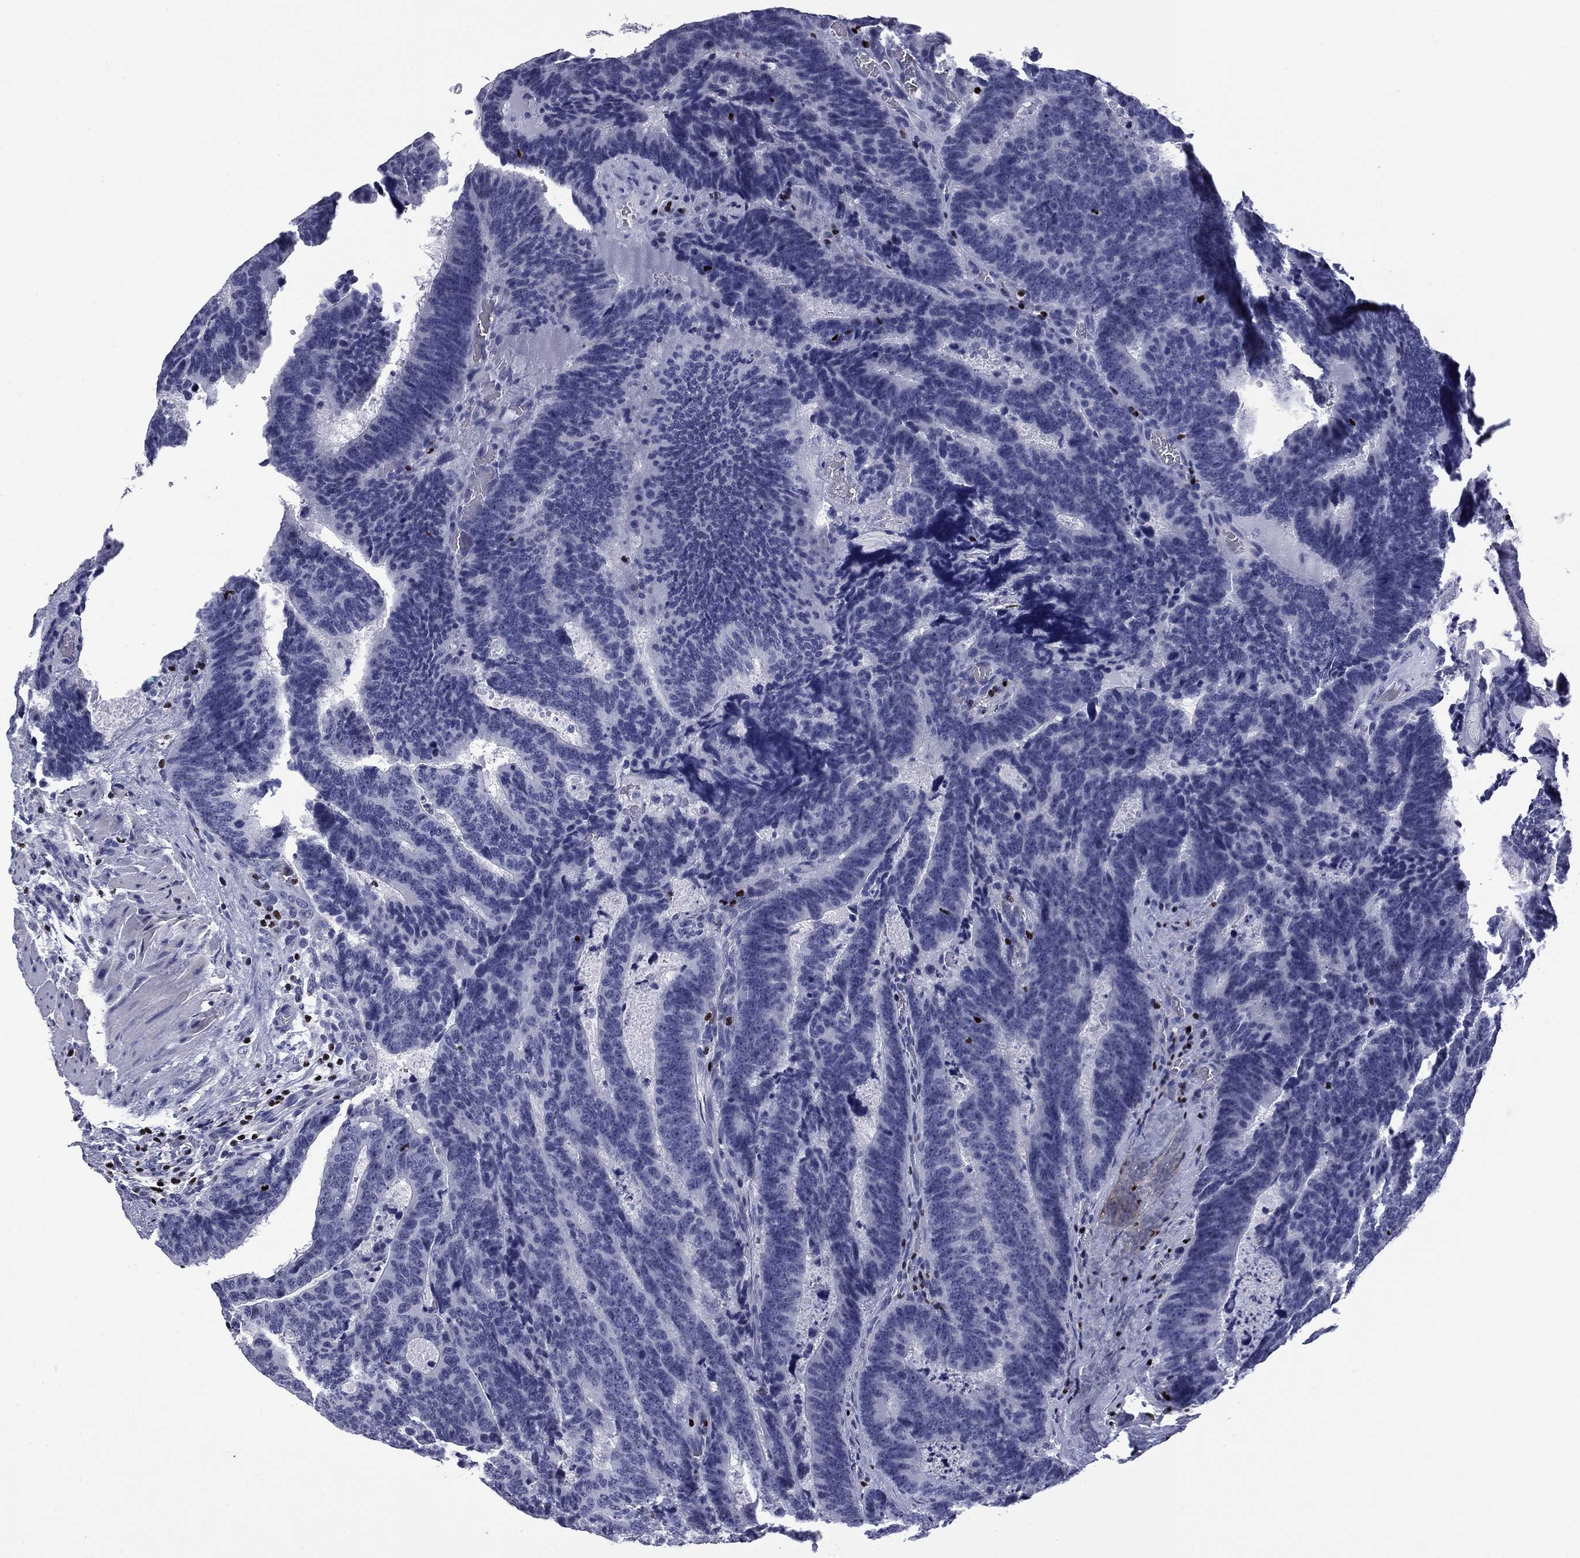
{"staining": {"intensity": "negative", "quantity": "none", "location": "none"}, "tissue": "colorectal cancer", "cell_type": "Tumor cells", "image_type": "cancer", "snomed": [{"axis": "morphology", "description": "Adenocarcinoma, NOS"}, {"axis": "topography", "description": "Colon"}], "caption": "High power microscopy image of an IHC image of colorectal cancer, revealing no significant expression in tumor cells.", "gene": "IKZF3", "patient": {"sex": "female", "age": 82}}